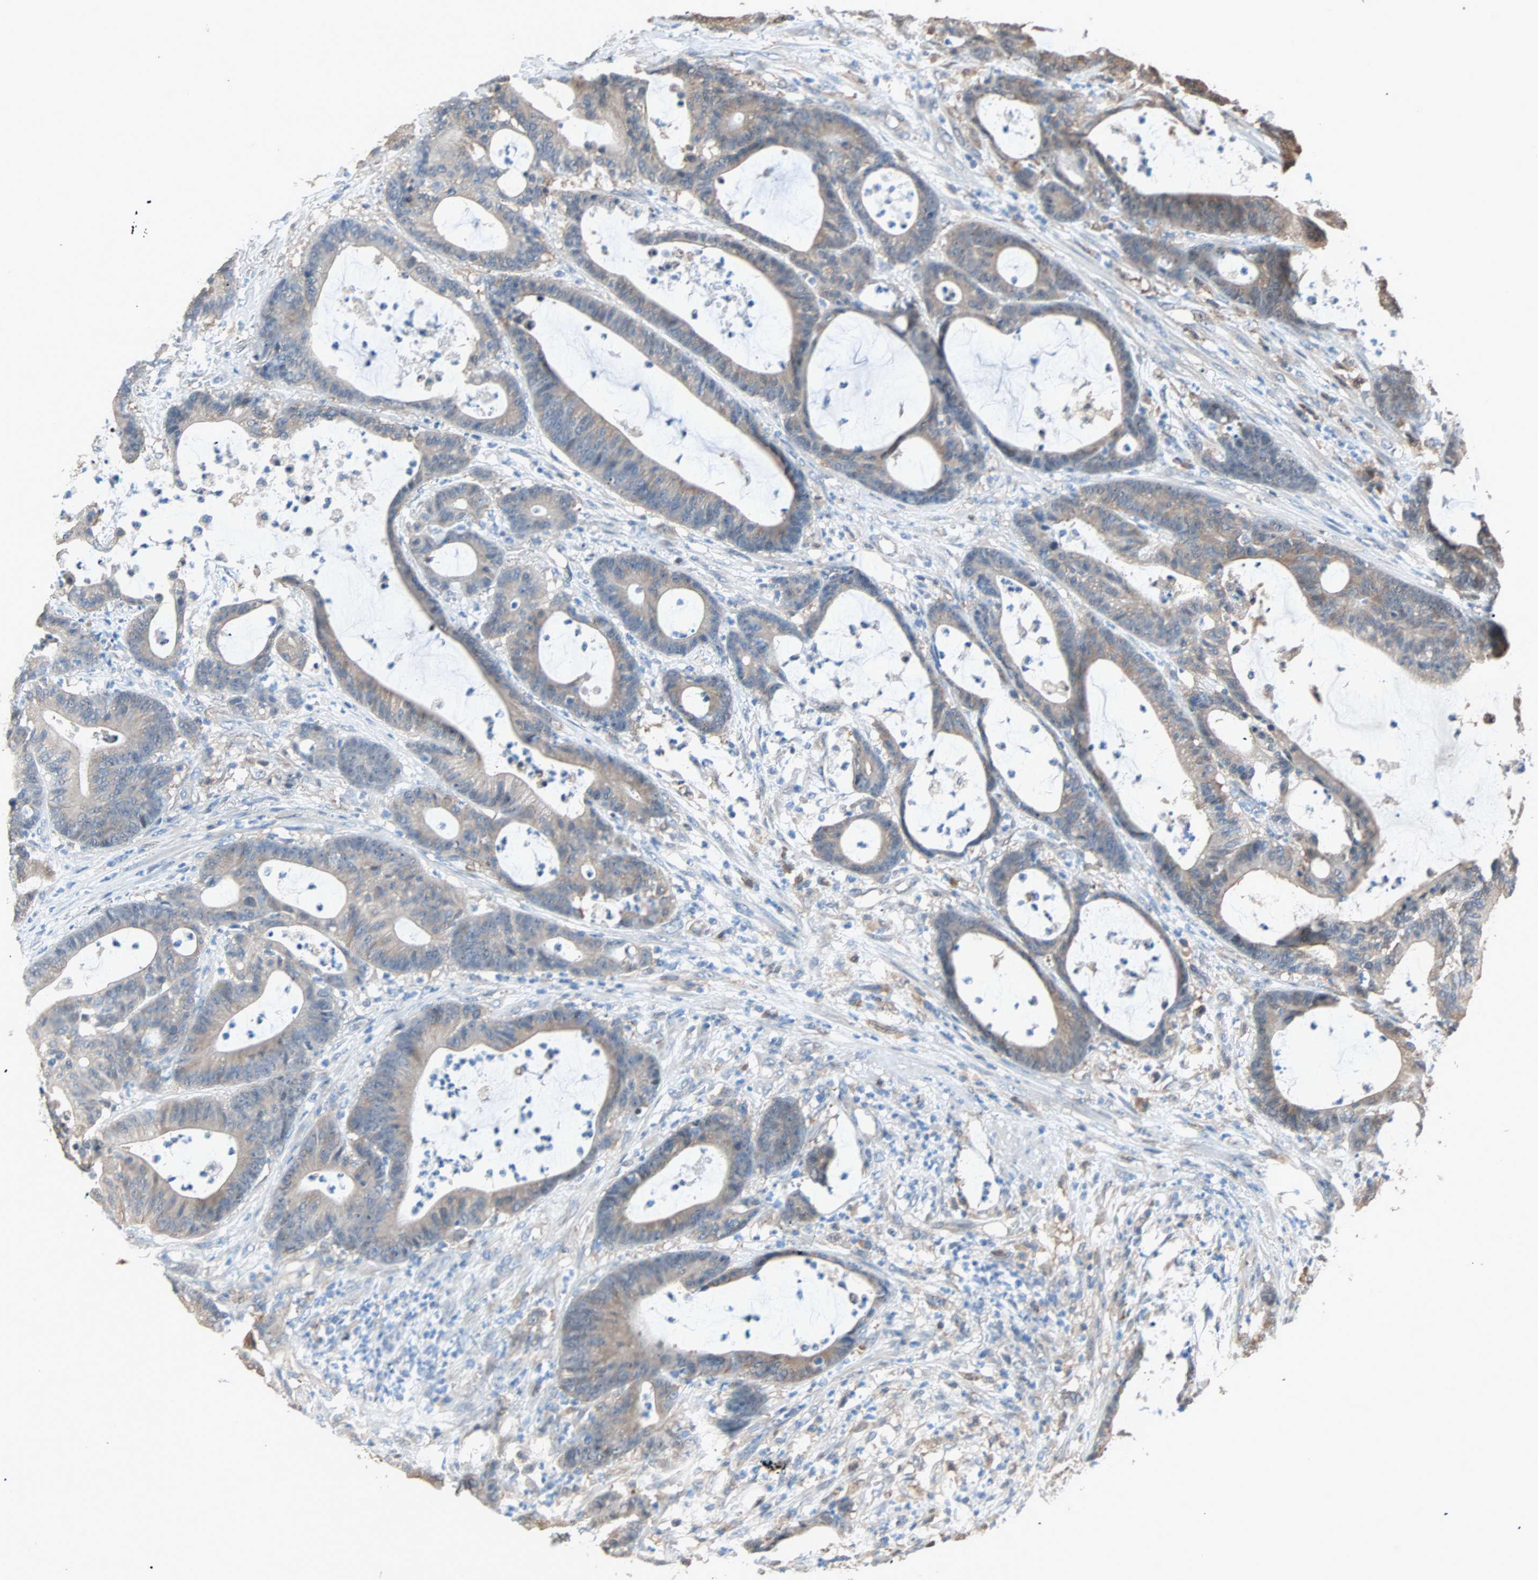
{"staining": {"intensity": "moderate", "quantity": ">75%", "location": "cytoplasmic/membranous"}, "tissue": "colorectal cancer", "cell_type": "Tumor cells", "image_type": "cancer", "snomed": [{"axis": "morphology", "description": "Adenocarcinoma, NOS"}, {"axis": "topography", "description": "Colon"}], "caption": "This histopathology image displays adenocarcinoma (colorectal) stained with immunohistochemistry (IHC) to label a protein in brown. The cytoplasmic/membranous of tumor cells show moderate positivity for the protein. Nuclei are counter-stained blue.", "gene": "PRDX1", "patient": {"sex": "female", "age": 84}}